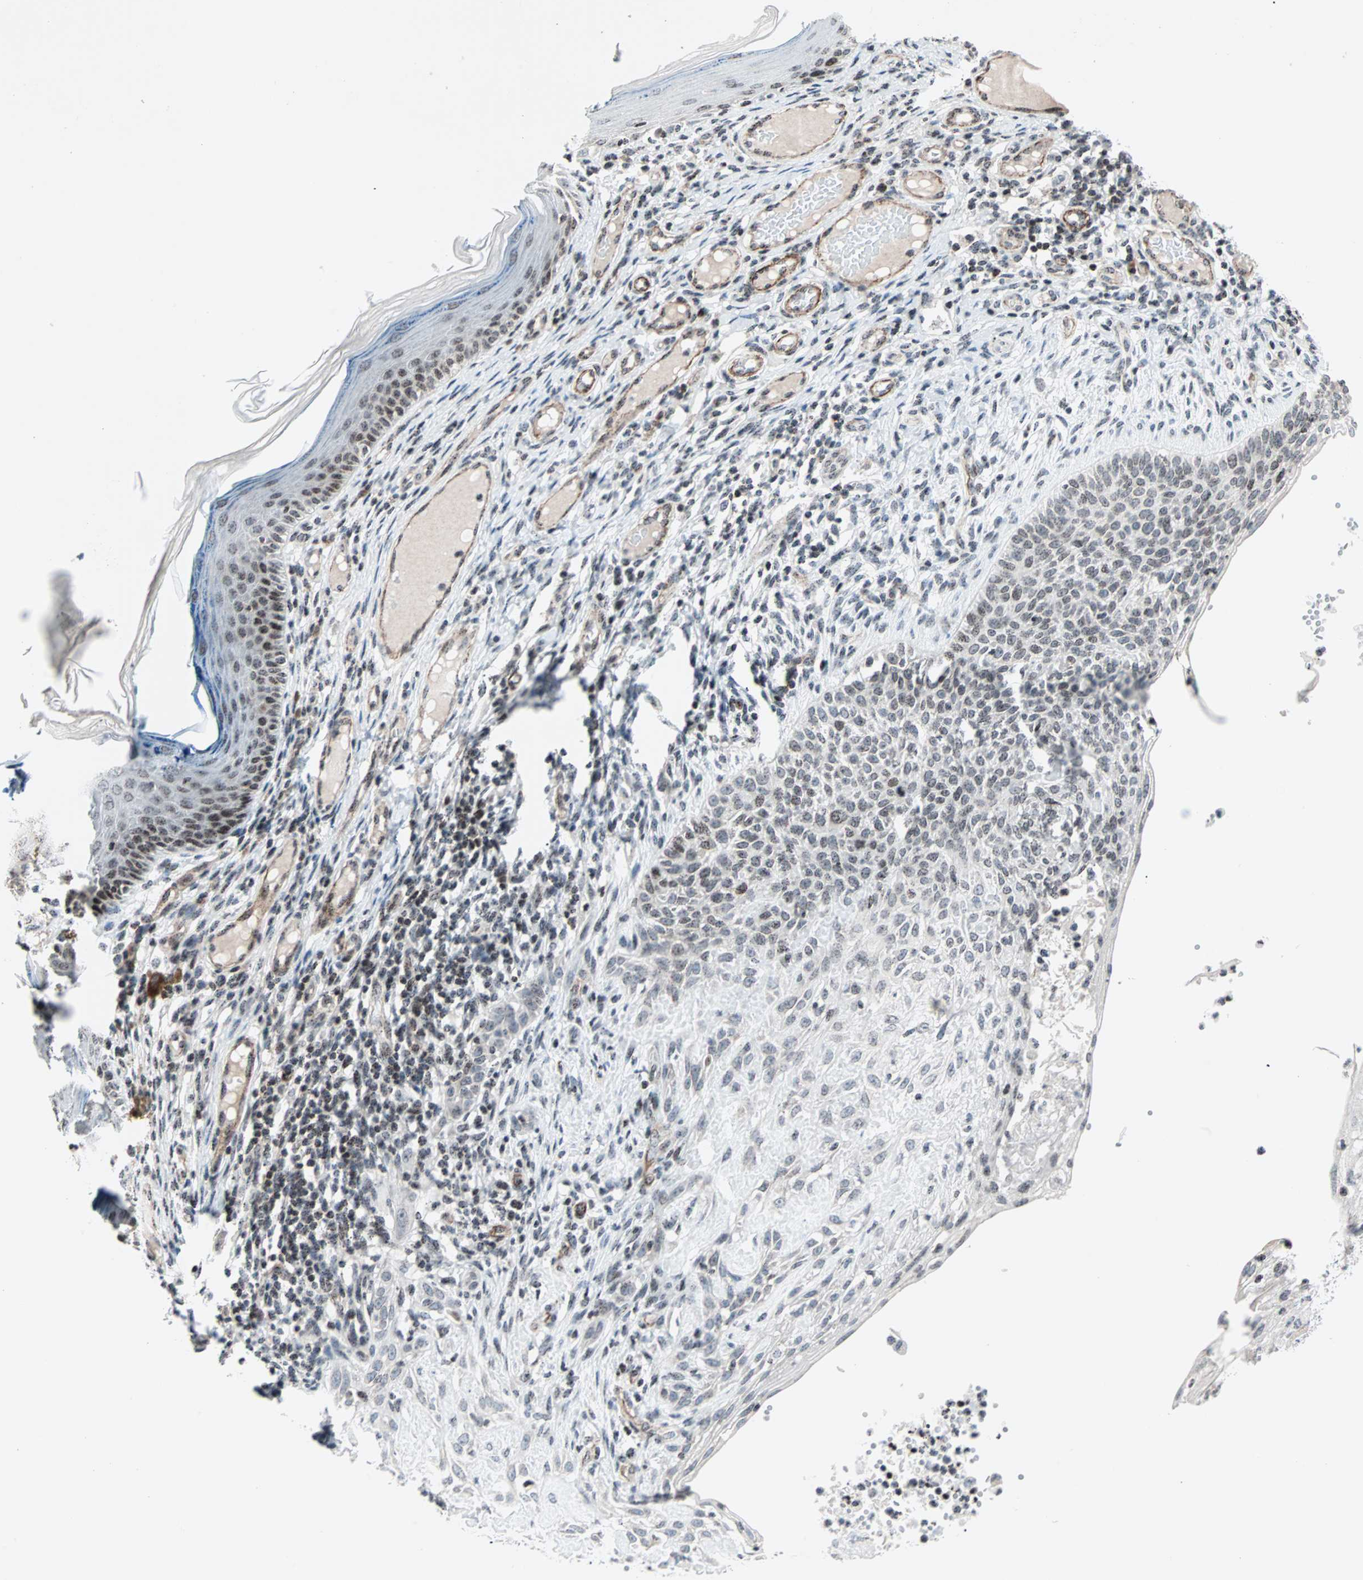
{"staining": {"intensity": "weak", "quantity": "25%-75%", "location": "nuclear"}, "tissue": "skin cancer", "cell_type": "Tumor cells", "image_type": "cancer", "snomed": [{"axis": "morphology", "description": "Normal tissue, NOS"}, {"axis": "morphology", "description": "Basal cell carcinoma"}, {"axis": "topography", "description": "Skin"}], "caption": "Brown immunohistochemical staining in skin cancer (basal cell carcinoma) demonstrates weak nuclear expression in about 25%-75% of tumor cells.", "gene": "CENPA", "patient": {"sex": "male", "age": 87}}